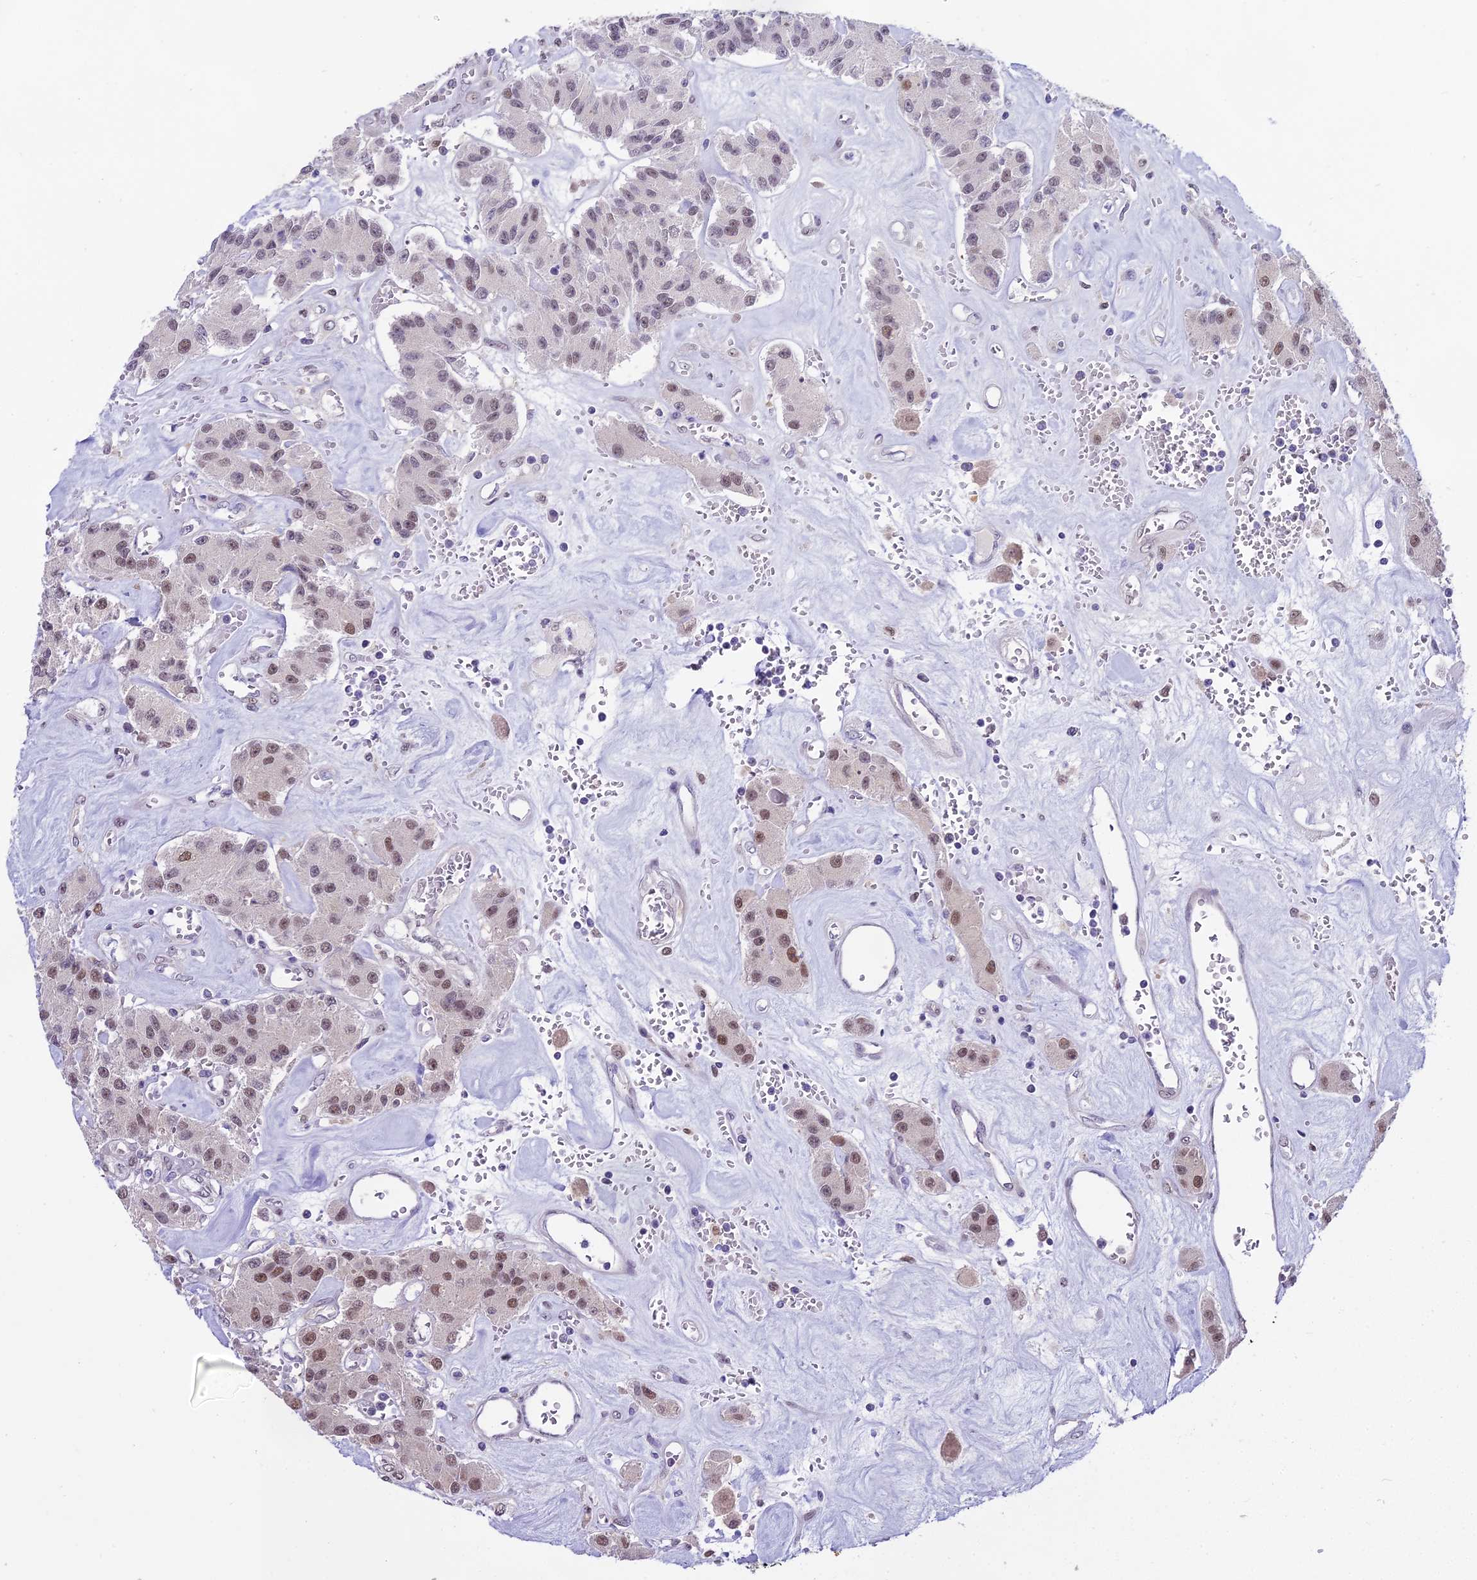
{"staining": {"intensity": "moderate", "quantity": ">75%", "location": "nuclear"}, "tissue": "carcinoid", "cell_type": "Tumor cells", "image_type": "cancer", "snomed": [{"axis": "morphology", "description": "Carcinoid, malignant, NOS"}, {"axis": "topography", "description": "Pancreas"}], "caption": "Carcinoid stained with immunohistochemistry exhibits moderate nuclear staining in about >75% of tumor cells.", "gene": "MAT2A", "patient": {"sex": "male", "age": 41}}